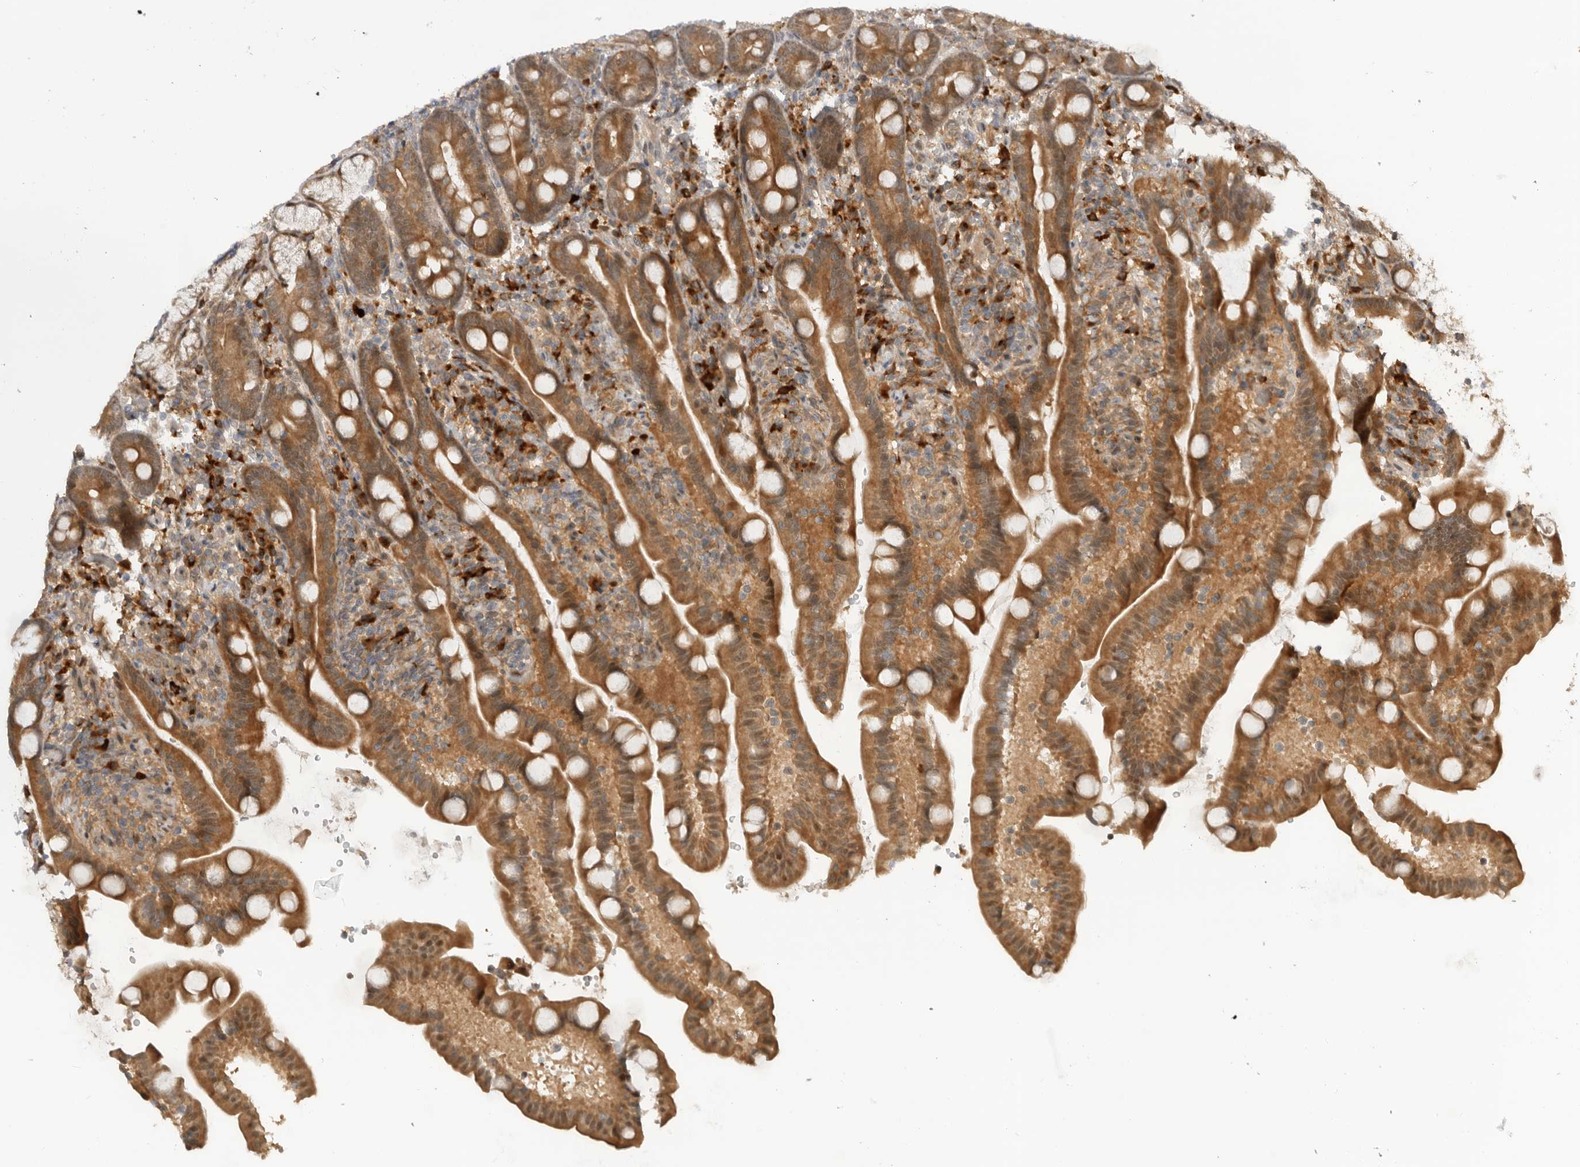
{"staining": {"intensity": "moderate", "quantity": ">75%", "location": "cytoplasmic/membranous"}, "tissue": "duodenum", "cell_type": "Glandular cells", "image_type": "normal", "snomed": [{"axis": "morphology", "description": "Normal tissue, NOS"}, {"axis": "topography", "description": "Duodenum"}], "caption": "Protein staining reveals moderate cytoplasmic/membranous expression in approximately >75% of glandular cells in normal duodenum. (DAB = brown stain, brightfield microscopy at high magnification).", "gene": "DCAF8", "patient": {"sex": "male", "age": 54}}